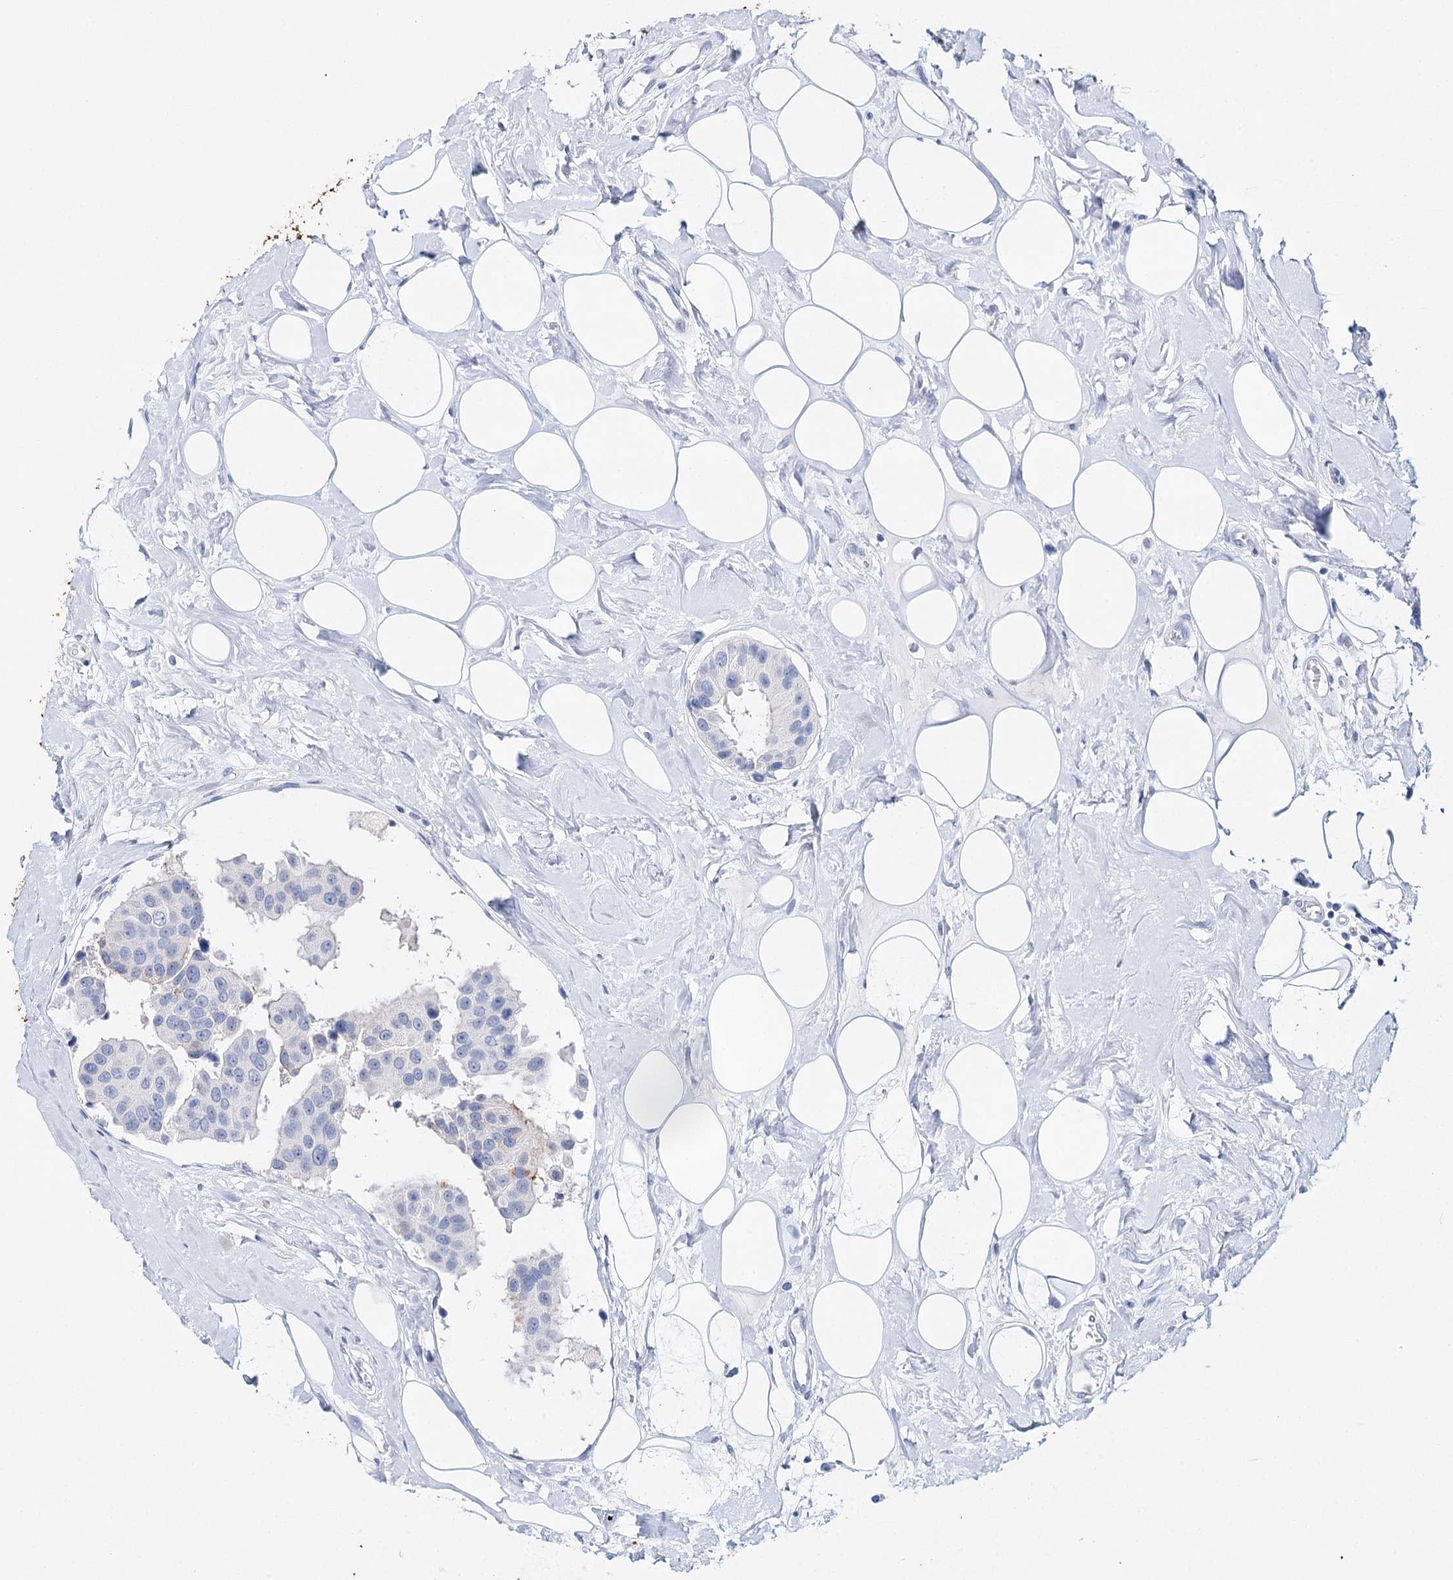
{"staining": {"intensity": "negative", "quantity": "none", "location": "none"}, "tissue": "breast cancer", "cell_type": "Tumor cells", "image_type": "cancer", "snomed": [{"axis": "morphology", "description": "Normal tissue, NOS"}, {"axis": "morphology", "description": "Duct carcinoma"}, {"axis": "topography", "description": "Breast"}], "caption": "A histopathology image of human breast infiltrating ductal carcinoma is negative for staining in tumor cells. (DAB immunohistochemistry (IHC) visualized using brightfield microscopy, high magnification).", "gene": "CEACAM8", "patient": {"sex": "female", "age": 39}}